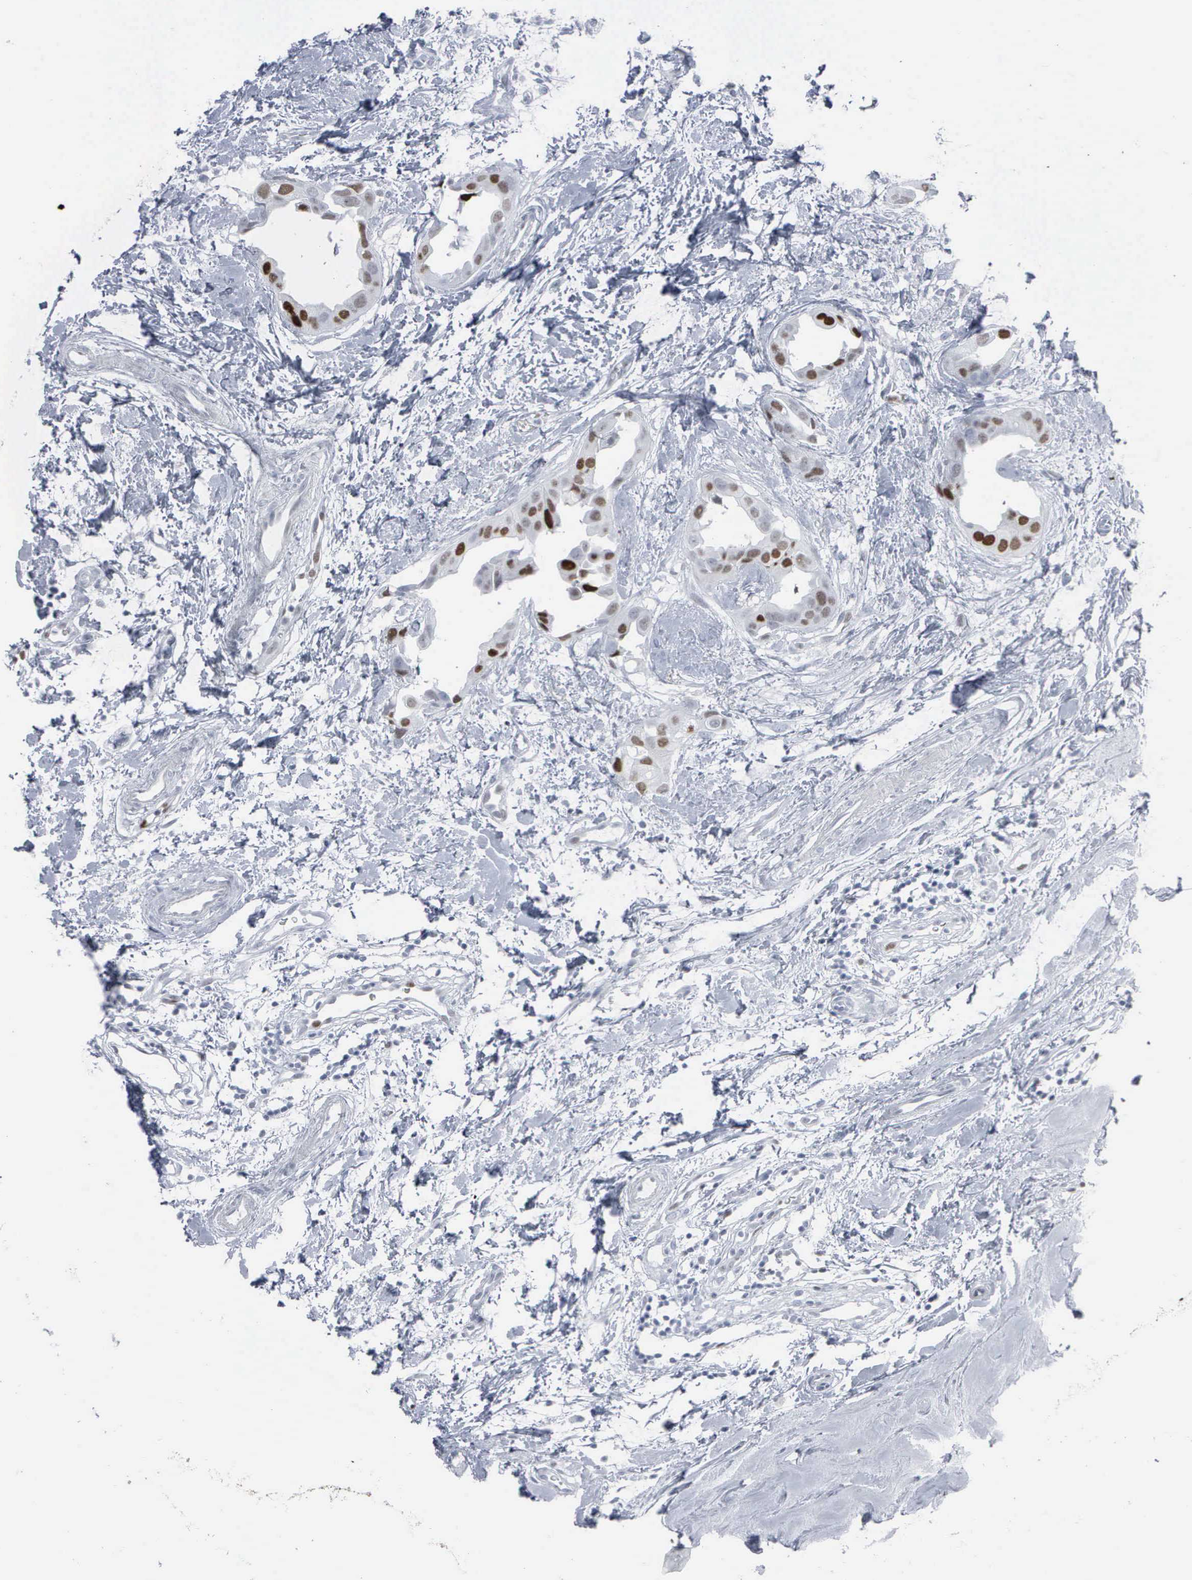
{"staining": {"intensity": "moderate", "quantity": "25%-75%", "location": "nuclear"}, "tissue": "breast cancer", "cell_type": "Tumor cells", "image_type": "cancer", "snomed": [{"axis": "morphology", "description": "Duct carcinoma"}, {"axis": "topography", "description": "Breast"}], "caption": "Breast cancer stained with a brown dye shows moderate nuclear positive expression in about 25%-75% of tumor cells.", "gene": "CCND3", "patient": {"sex": "female", "age": 40}}